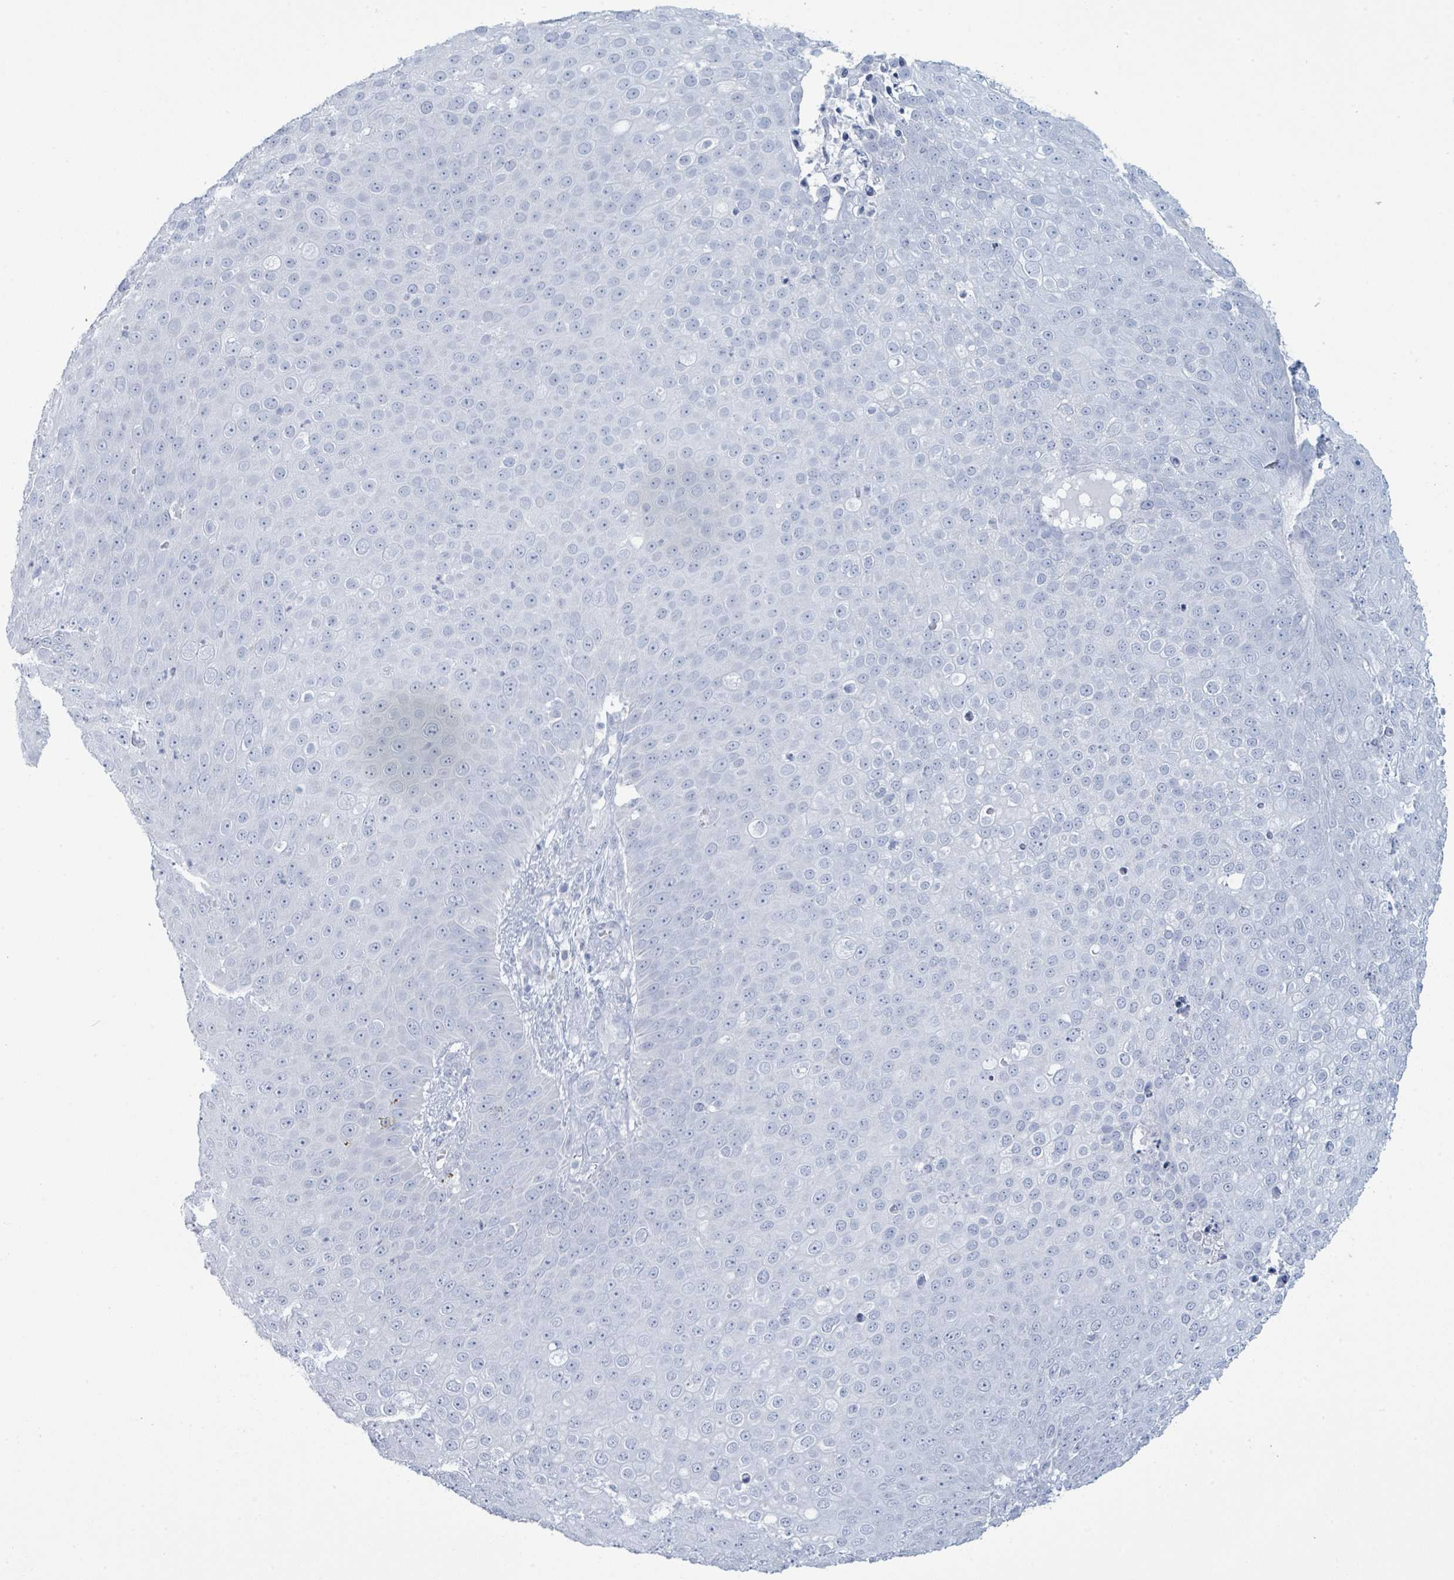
{"staining": {"intensity": "negative", "quantity": "none", "location": "none"}, "tissue": "skin cancer", "cell_type": "Tumor cells", "image_type": "cancer", "snomed": [{"axis": "morphology", "description": "Squamous cell carcinoma, NOS"}, {"axis": "topography", "description": "Skin"}], "caption": "This is an IHC micrograph of skin cancer (squamous cell carcinoma). There is no positivity in tumor cells.", "gene": "PGA3", "patient": {"sex": "male", "age": 71}}